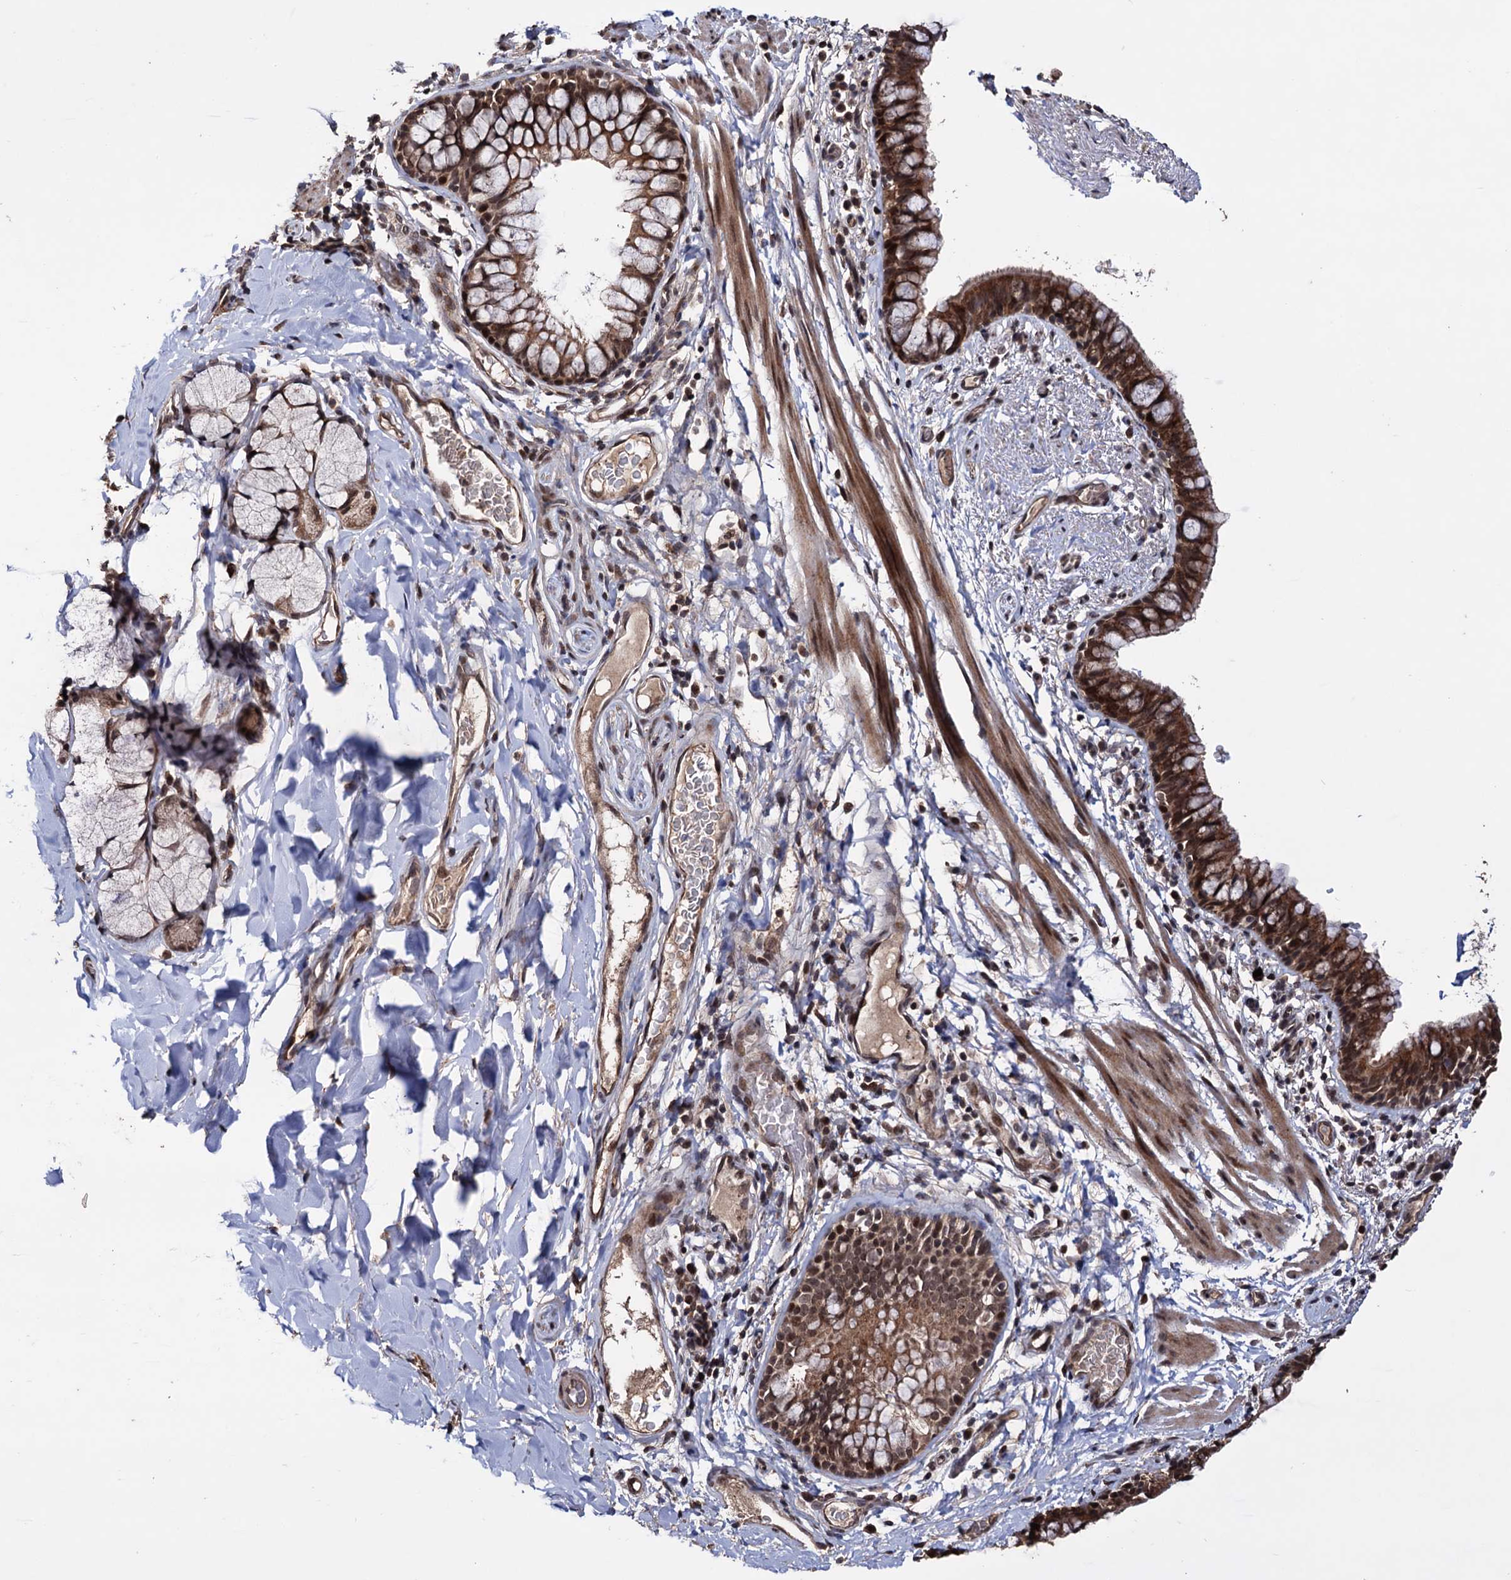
{"staining": {"intensity": "strong", "quantity": ">75%", "location": "cytoplasmic/membranous,nuclear"}, "tissue": "bronchus", "cell_type": "Respiratory epithelial cells", "image_type": "normal", "snomed": [{"axis": "morphology", "description": "Normal tissue, NOS"}, {"axis": "topography", "description": "Cartilage tissue"}, {"axis": "topography", "description": "Bronchus"}], "caption": "Bronchus stained with DAB immunohistochemistry shows high levels of strong cytoplasmic/membranous,nuclear staining in about >75% of respiratory epithelial cells.", "gene": "KLF5", "patient": {"sex": "female", "age": 36}}